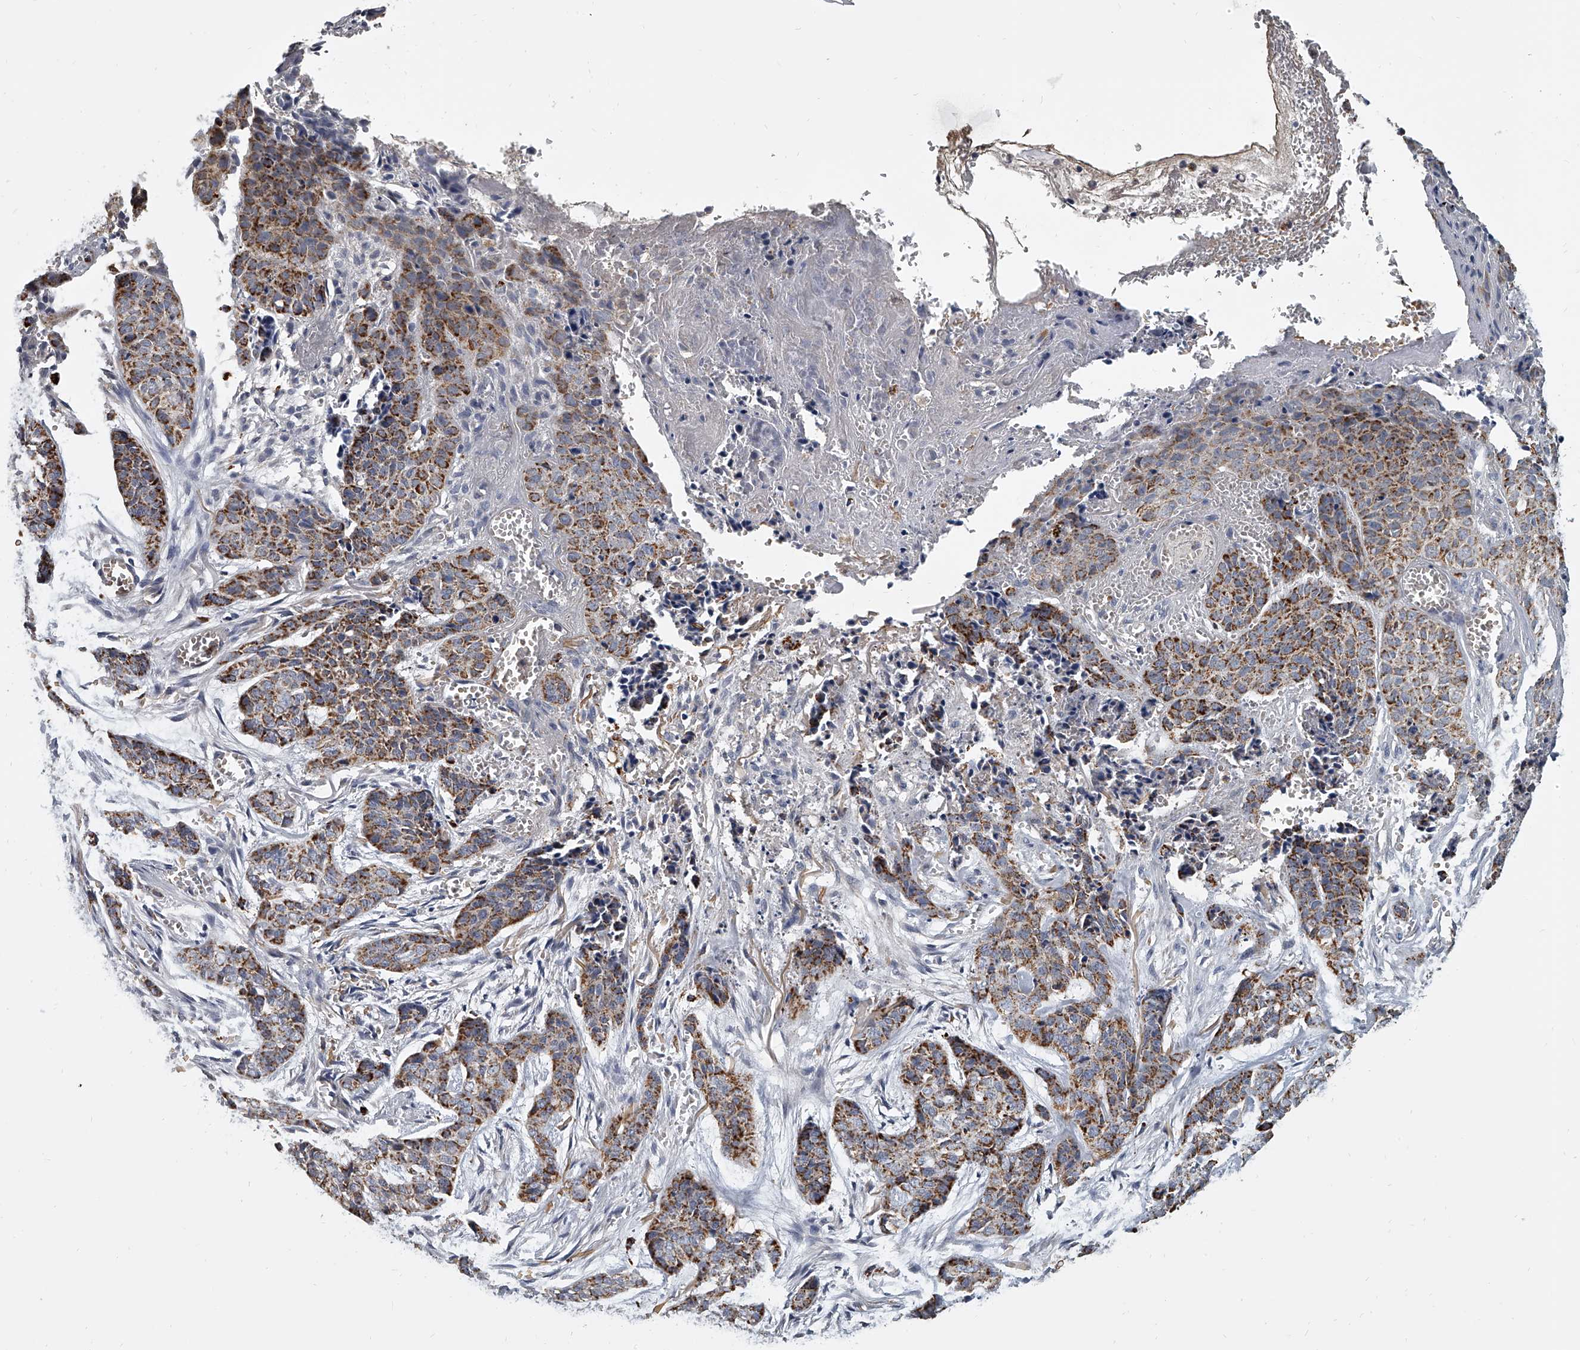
{"staining": {"intensity": "moderate", "quantity": ">75%", "location": "cytoplasmic/membranous"}, "tissue": "skin cancer", "cell_type": "Tumor cells", "image_type": "cancer", "snomed": [{"axis": "morphology", "description": "Basal cell carcinoma"}, {"axis": "topography", "description": "Skin"}], "caption": "Human skin cancer (basal cell carcinoma) stained with a protein marker reveals moderate staining in tumor cells.", "gene": "KLHL7", "patient": {"sex": "female", "age": 64}}